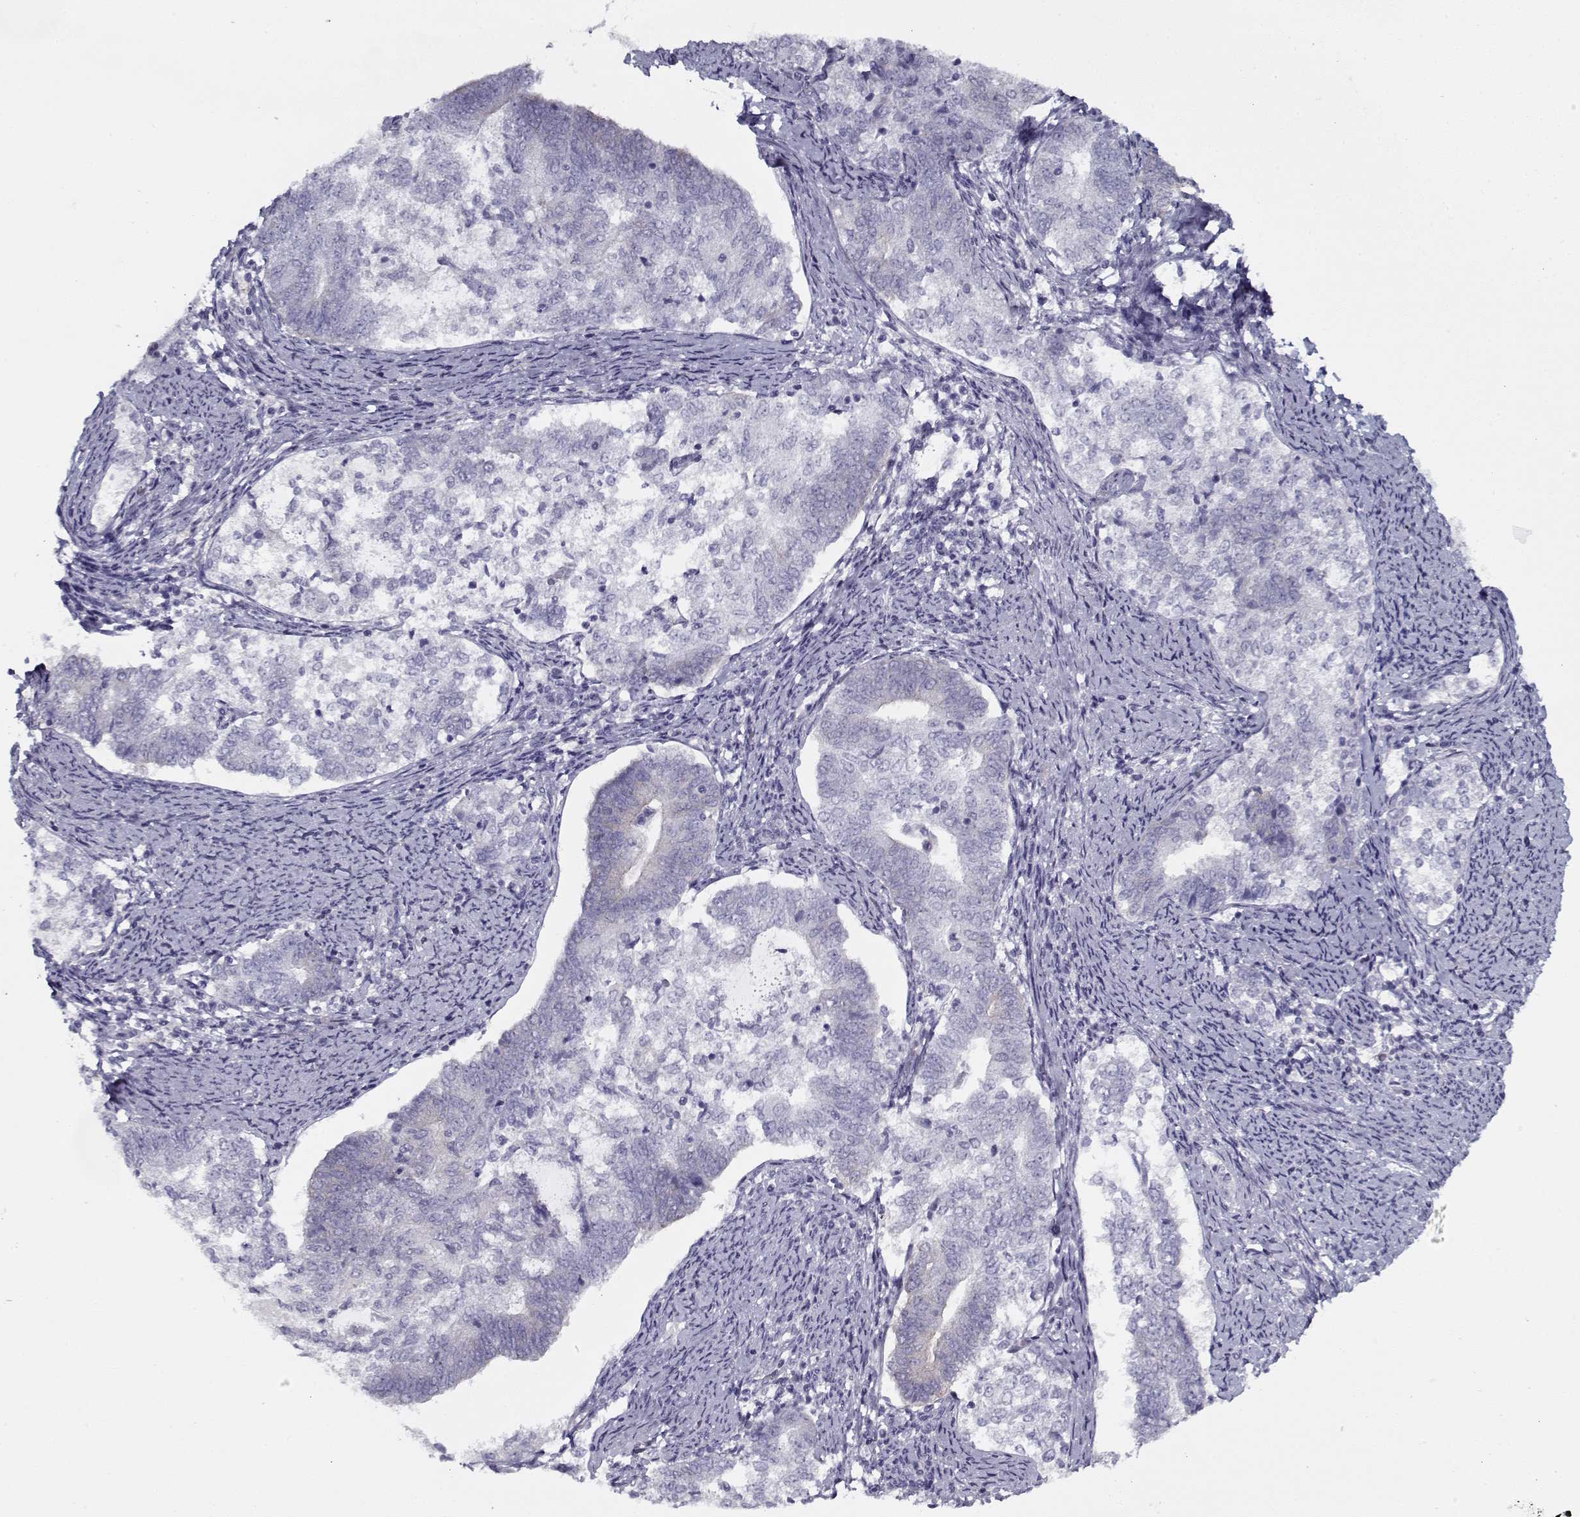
{"staining": {"intensity": "negative", "quantity": "none", "location": "none"}, "tissue": "endometrial cancer", "cell_type": "Tumor cells", "image_type": "cancer", "snomed": [{"axis": "morphology", "description": "Adenocarcinoma, NOS"}, {"axis": "topography", "description": "Endometrium"}], "caption": "Immunohistochemical staining of human endometrial adenocarcinoma displays no significant staining in tumor cells.", "gene": "PP2D1", "patient": {"sex": "female", "age": 65}}